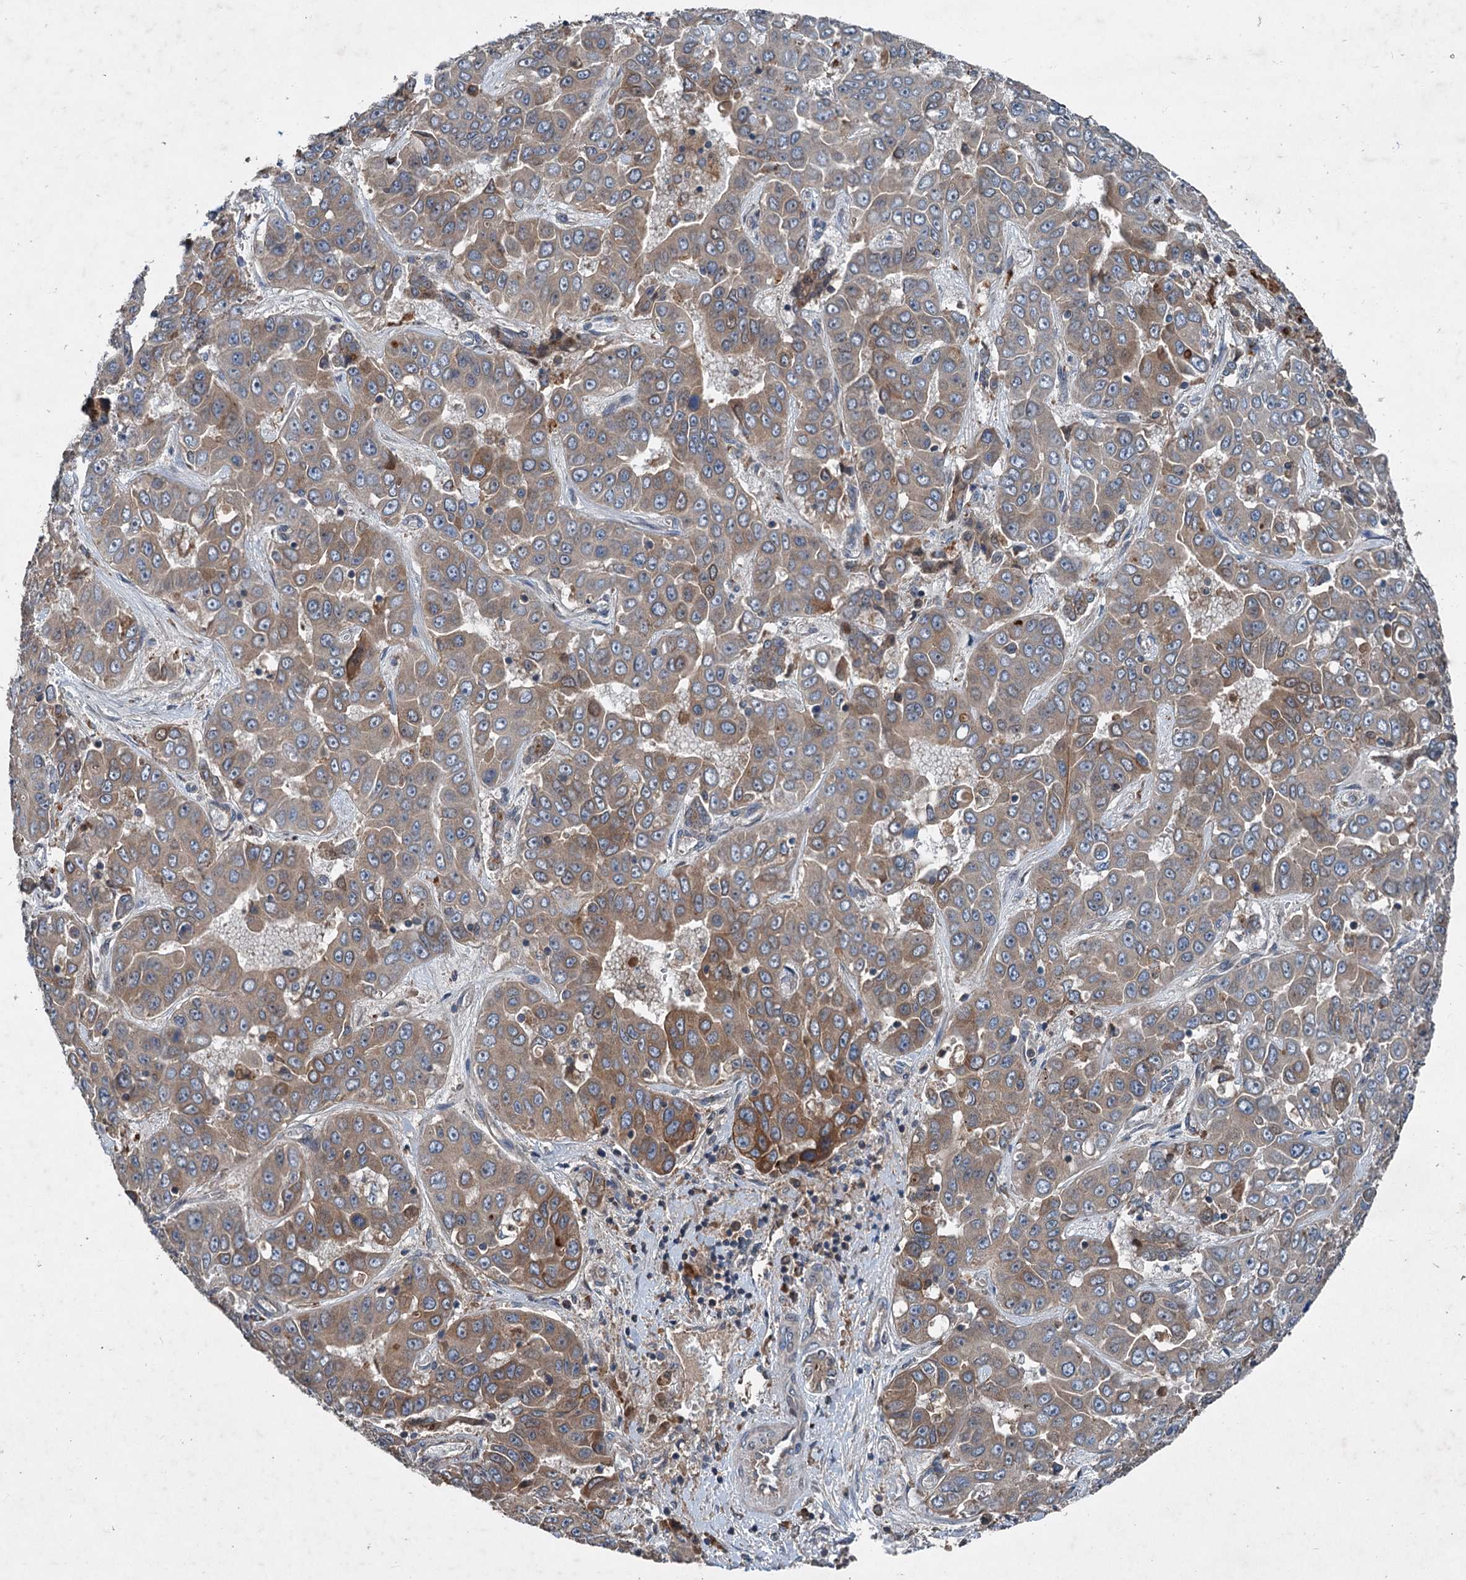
{"staining": {"intensity": "moderate", "quantity": ">75%", "location": "cytoplasmic/membranous"}, "tissue": "liver cancer", "cell_type": "Tumor cells", "image_type": "cancer", "snomed": [{"axis": "morphology", "description": "Cholangiocarcinoma"}, {"axis": "topography", "description": "Liver"}], "caption": "This is a micrograph of immunohistochemistry (IHC) staining of liver cancer (cholangiocarcinoma), which shows moderate staining in the cytoplasmic/membranous of tumor cells.", "gene": "TAPBPL", "patient": {"sex": "female", "age": 52}}